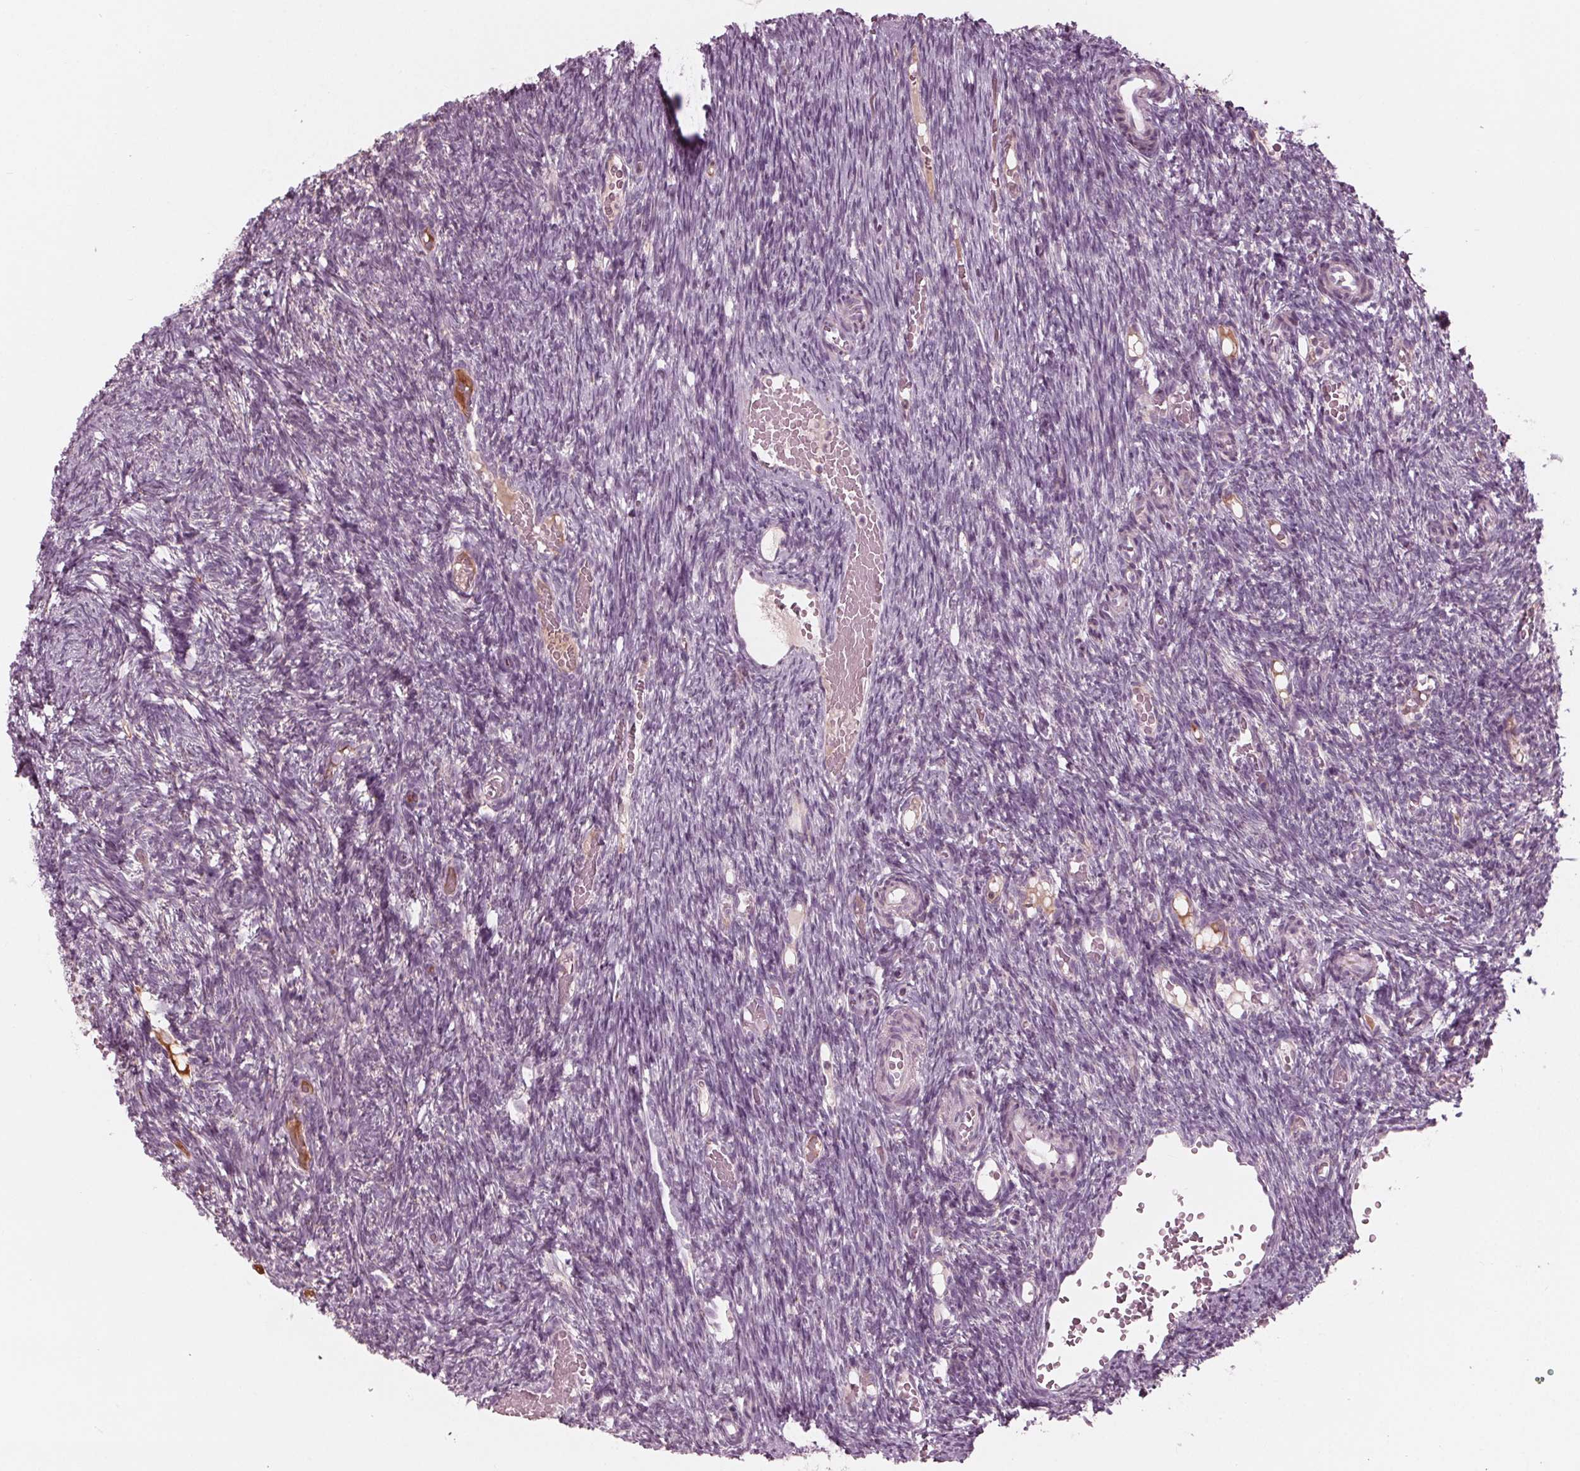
{"staining": {"intensity": "strong", "quantity": ">75%", "location": "cytoplasmic/membranous"}, "tissue": "ovary", "cell_type": "Follicle cells", "image_type": "normal", "snomed": [{"axis": "morphology", "description": "Normal tissue, NOS"}, {"axis": "topography", "description": "Ovary"}], "caption": "This is an image of IHC staining of benign ovary, which shows strong staining in the cytoplasmic/membranous of follicle cells.", "gene": "CLN6", "patient": {"sex": "female", "age": 39}}